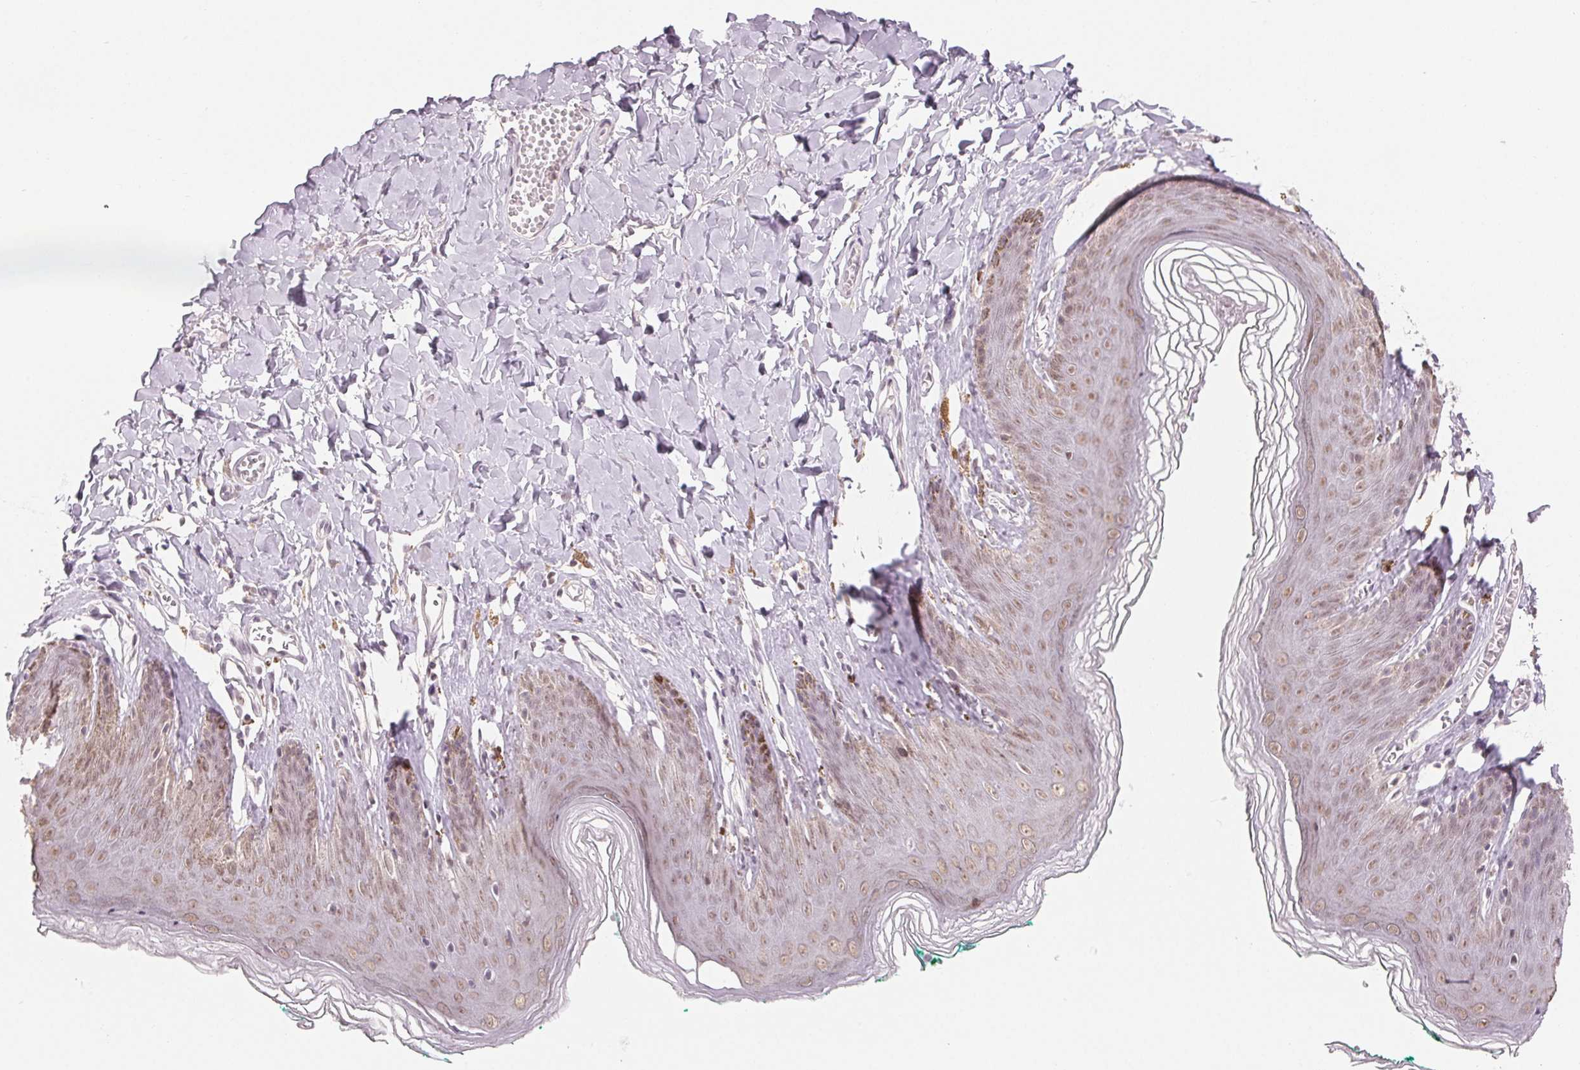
{"staining": {"intensity": "weak", "quantity": ">75%", "location": "nuclear"}, "tissue": "skin", "cell_type": "Epidermal cells", "image_type": "normal", "snomed": [{"axis": "morphology", "description": "Normal tissue, NOS"}, {"axis": "topography", "description": "Vulva"}, {"axis": "topography", "description": "Peripheral nerve tissue"}], "caption": "Approximately >75% of epidermal cells in normal skin show weak nuclear protein expression as visualized by brown immunohistochemical staining.", "gene": "NXF3", "patient": {"sex": "female", "age": 66}}